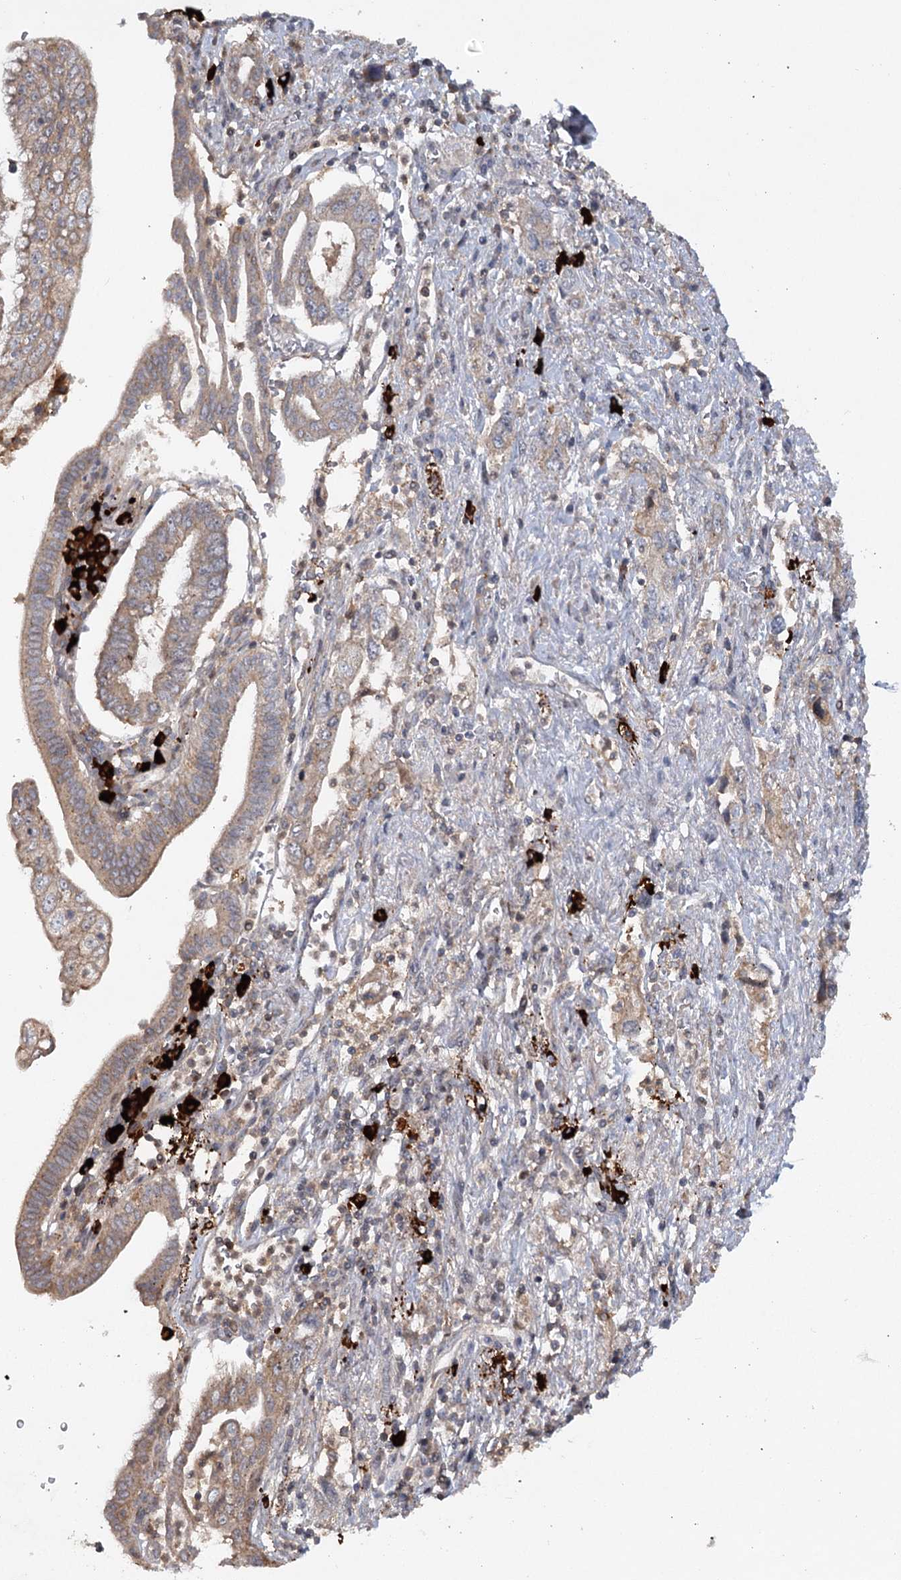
{"staining": {"intensity": "moderate", "quantity": ">75%", "location": "cytoplasmic/membranous"}, "tissue": "pancreatic cancer", "cell_type": "Tumor cells", "image_type": "cancer", "snomed": [{"axis": "morphology", "description": "Adenocarcinoma, NOS"}, {"axis": "topography", "description": "Pancreas"}], "caption": "A high-resolution histopathology image shows immunohistochemistry staining of pancreatic cancer (adenocarcinoma), which displays moderate cytoplasmic/membranous expression in about >75% of tumor cells.", "gene": "MAP3K13", "patient": {"sex": "female", "age": 73}}